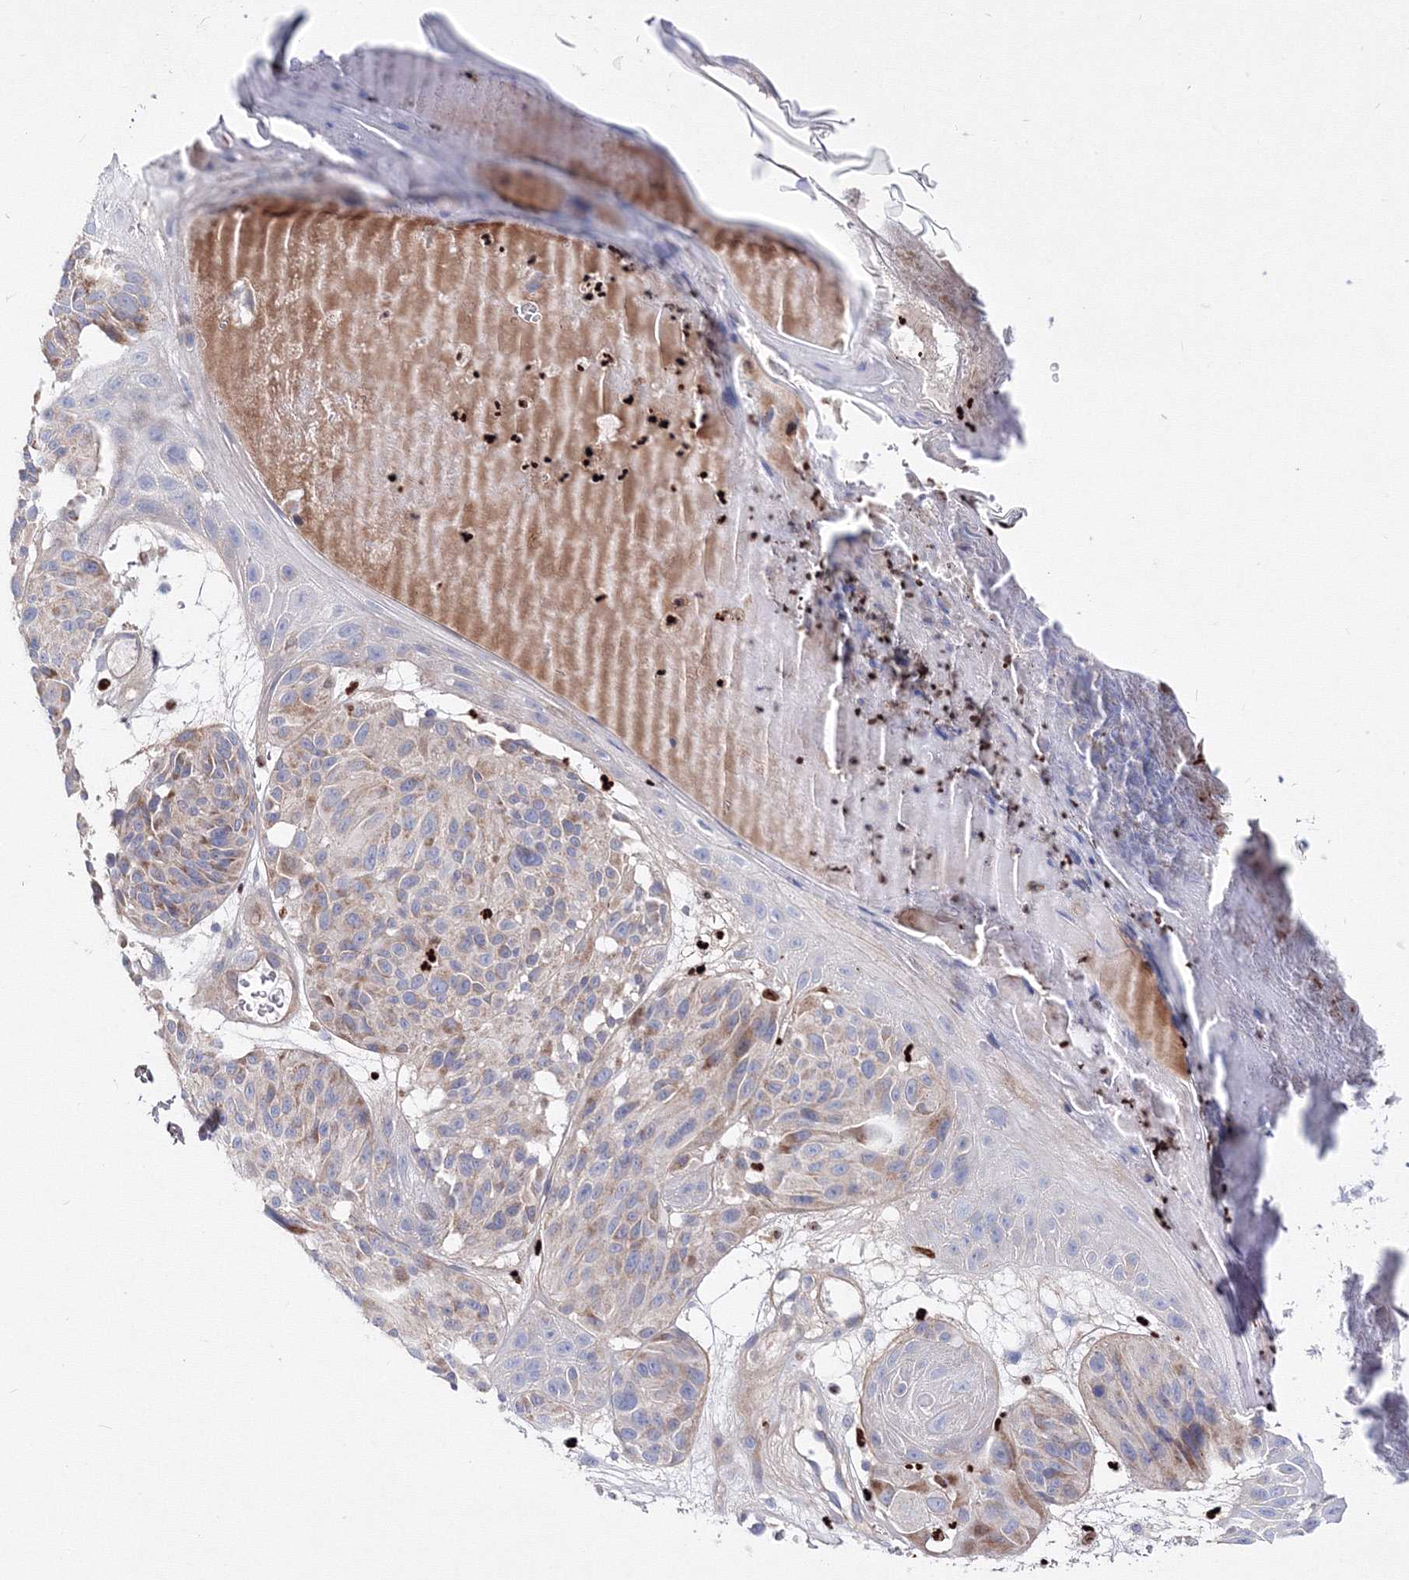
{"staining": {"intensity": "moderate", "quantity": "25%-75%", "location": "cytoplasmic/membranous"}, "tissue": "melanoma", "cell_type": "Tumor cells", "image_type": "cancer", "snomed": [{"axis": "morphology", "description": "Malignant melanoma, NOS"}, {"axis": "topography", "description": "Skin"}], "caption": "This histopathology image exhibits malignant melanoma stained with immunohistochemistry (IHC) to label a protein in brown. The cytoplasmic/membranous of tumor cells show moderate positivity for the protein. Nuclei are counter-stained blue.", "gene": "C11orf52", "patient": {"sex": "male", "age": 83}}